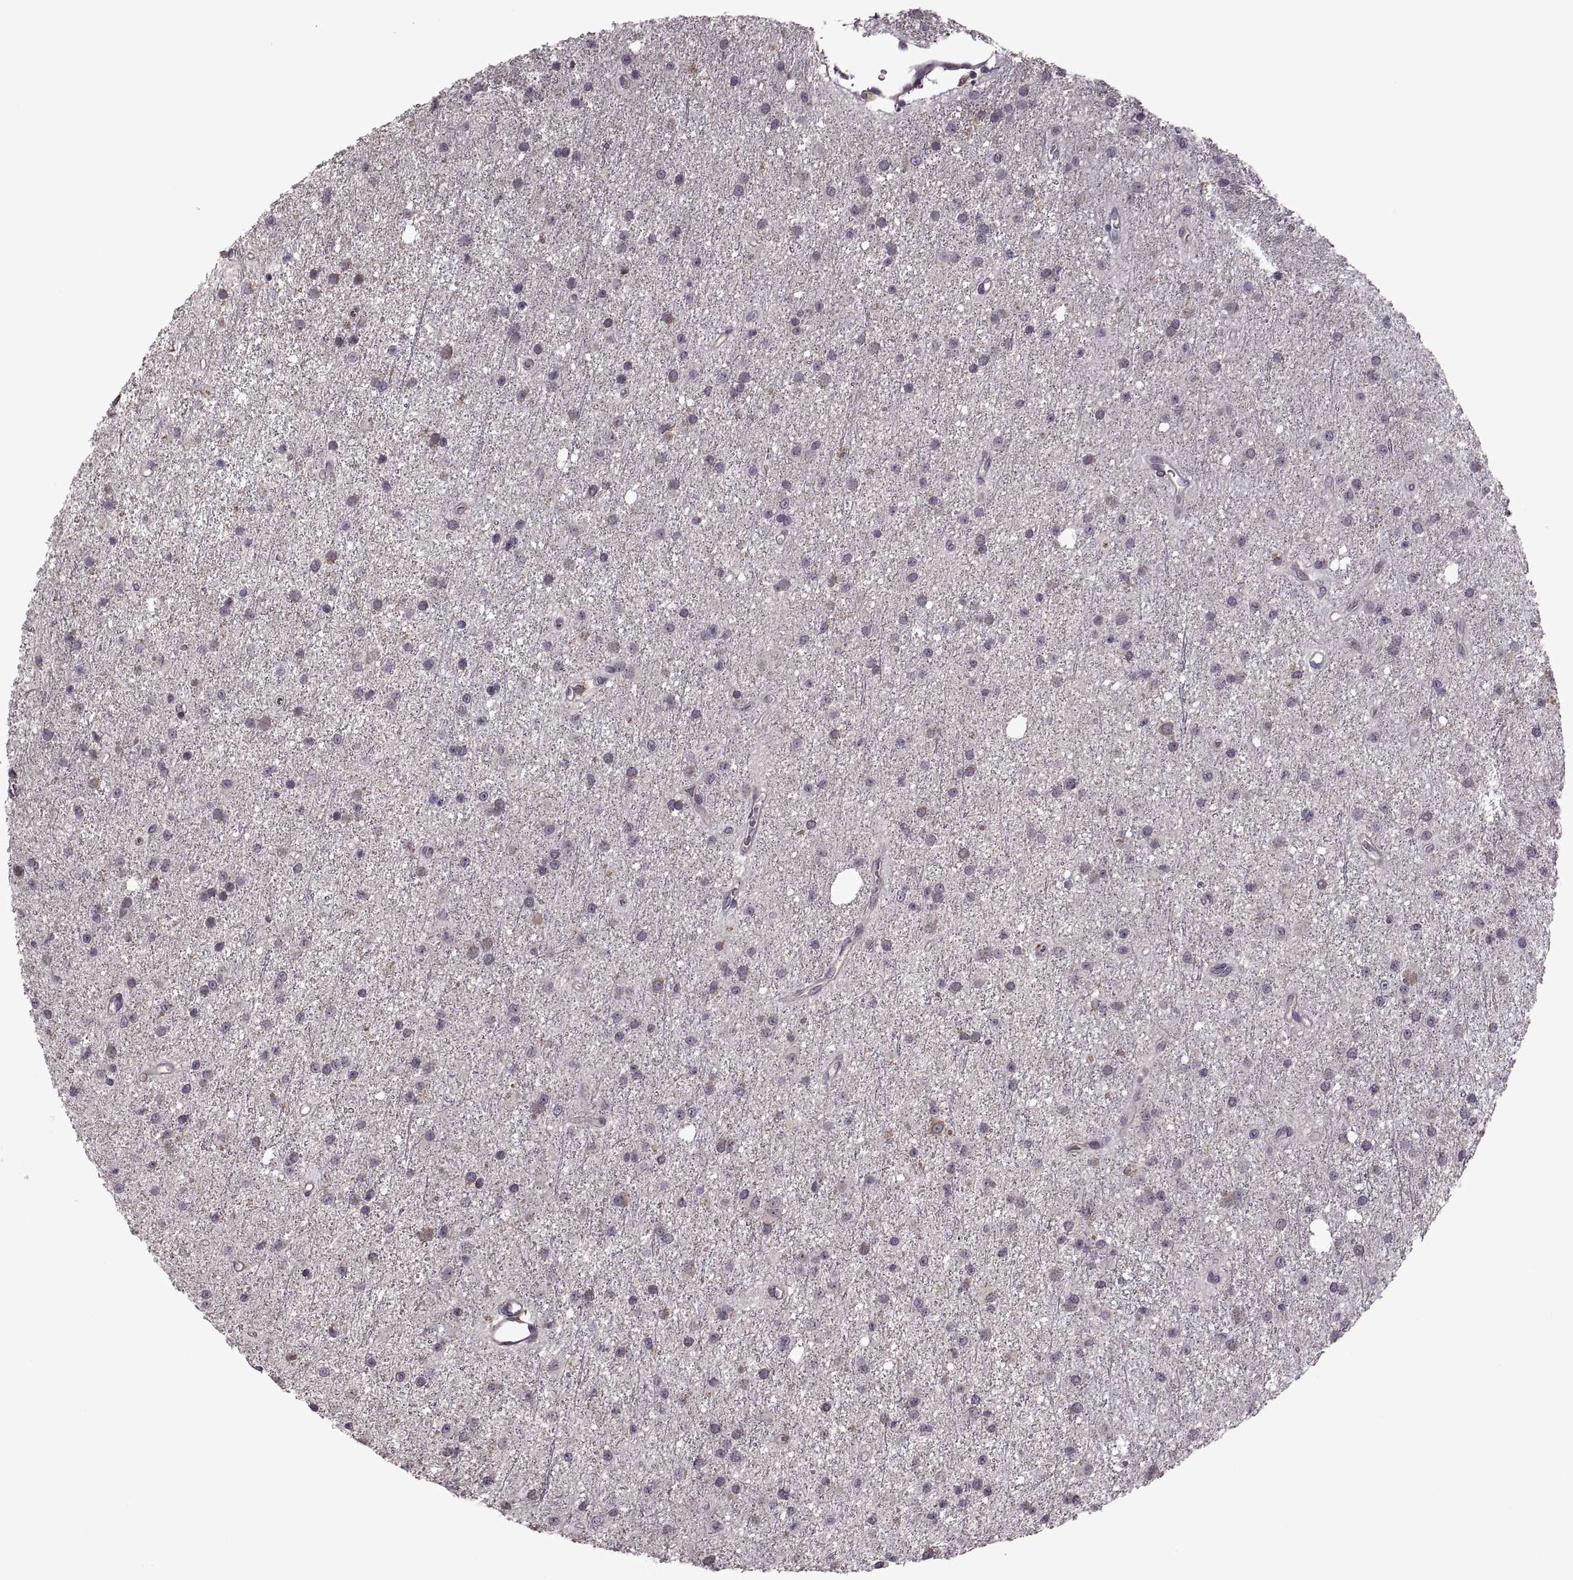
{"staining": {"intensity": "negative", "quantity": "none", "location": "none"}, "tissue": "glioma", "cell_type": "Tumor cells", "image_type": "cancer", "snomed": [{"axis": "morphology", "description": "Glioma, malignant, Low grade"}, {"axis": "topography", "description": "Brain"}], "caption": "A micrograph of human glioma is negative for staining in tumor cells.", "gene": "PIERCE1", "patient": {"sex": "male", "age": 27}}